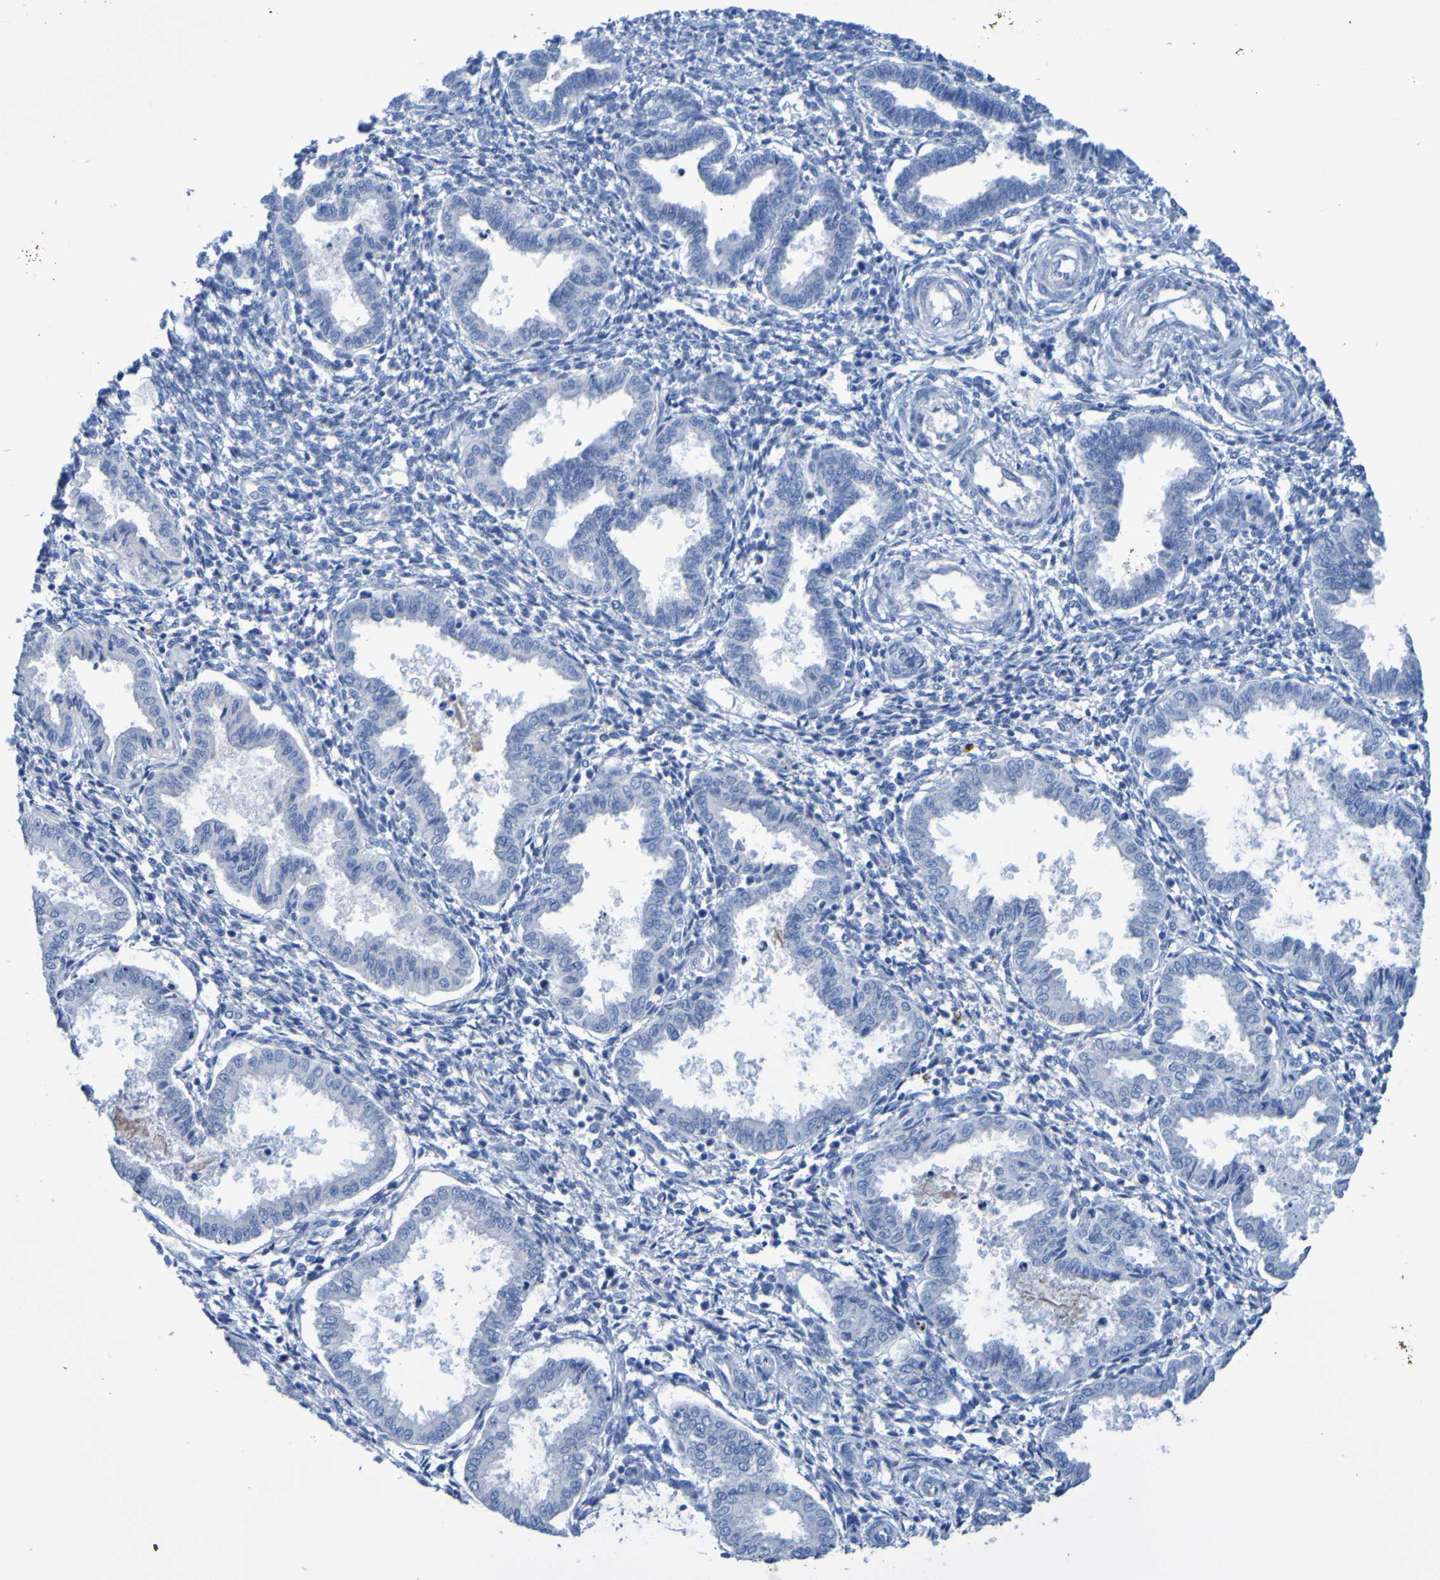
{"staining": {"intensity": "negative", "quantity": "none", "location": "none"}, "tissue": "endometrium", "cell_type": "Cells in endometrial stroma", "image_type": "normal", "snomed": [{"axis": "morphology", "description": "Normal tissue, NOS"}, {"axis": "topography", "description": "Endometrium"}], "caption": "An immunohistochemistry micrograph of unremarkable endometrium is shown. There is no staining in cells in endometrial stroma of endometrium.", "gene": "ACMSD", "patient": {"sex": "female", "age": 33}}